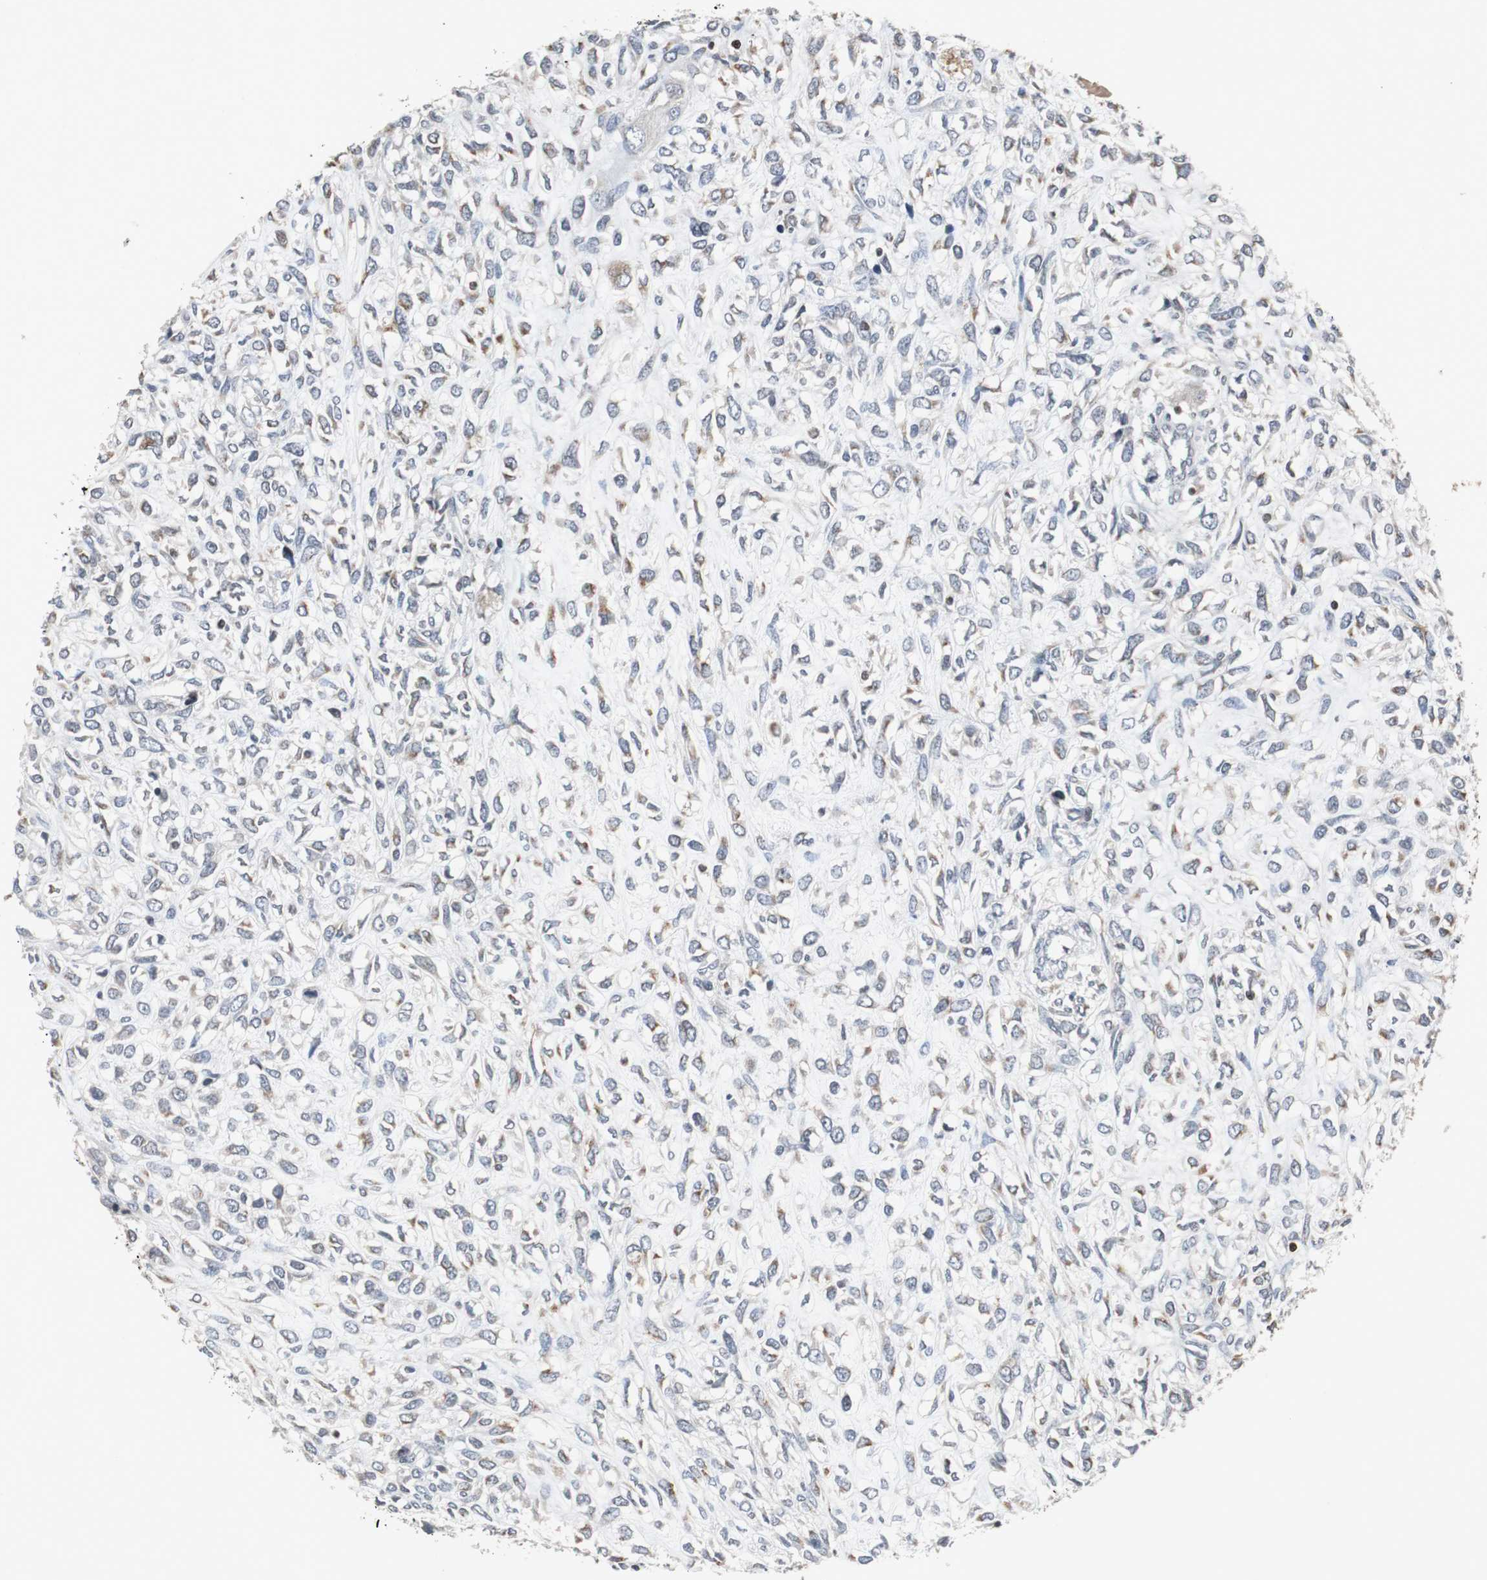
{"staining": {"intensity": "moderate", "quantity": "<25%", "location": "cytoplasmic/membranous"}, "tissue": "head and neck cancer", "cell_type": "Tumor cells", "image_type": "cancer", "snomed": [{"axis": "morphology", "description": "Necrosis, NOS"}, {"axis": "morphology", "description": "Neoplasm, malignant, NOS"}, {"axis": "topography", "description": "Salivary gland"}, {"axis": "topography", "description": "Head-Neck"}], "caption": "Immunohistochemistry histopathology image of neoplastic tissue: human malignant neoplasm (head and neck) stained using immunohistochemistry exhibits low levels of moderate protein expression localized specifically in the cytoplasmic/membranous of tumor cells, appearing as a cytoplasmic/membranous brown color.", "gene": "ZNF396", "patient": {"sex": "male", "age": 43}}